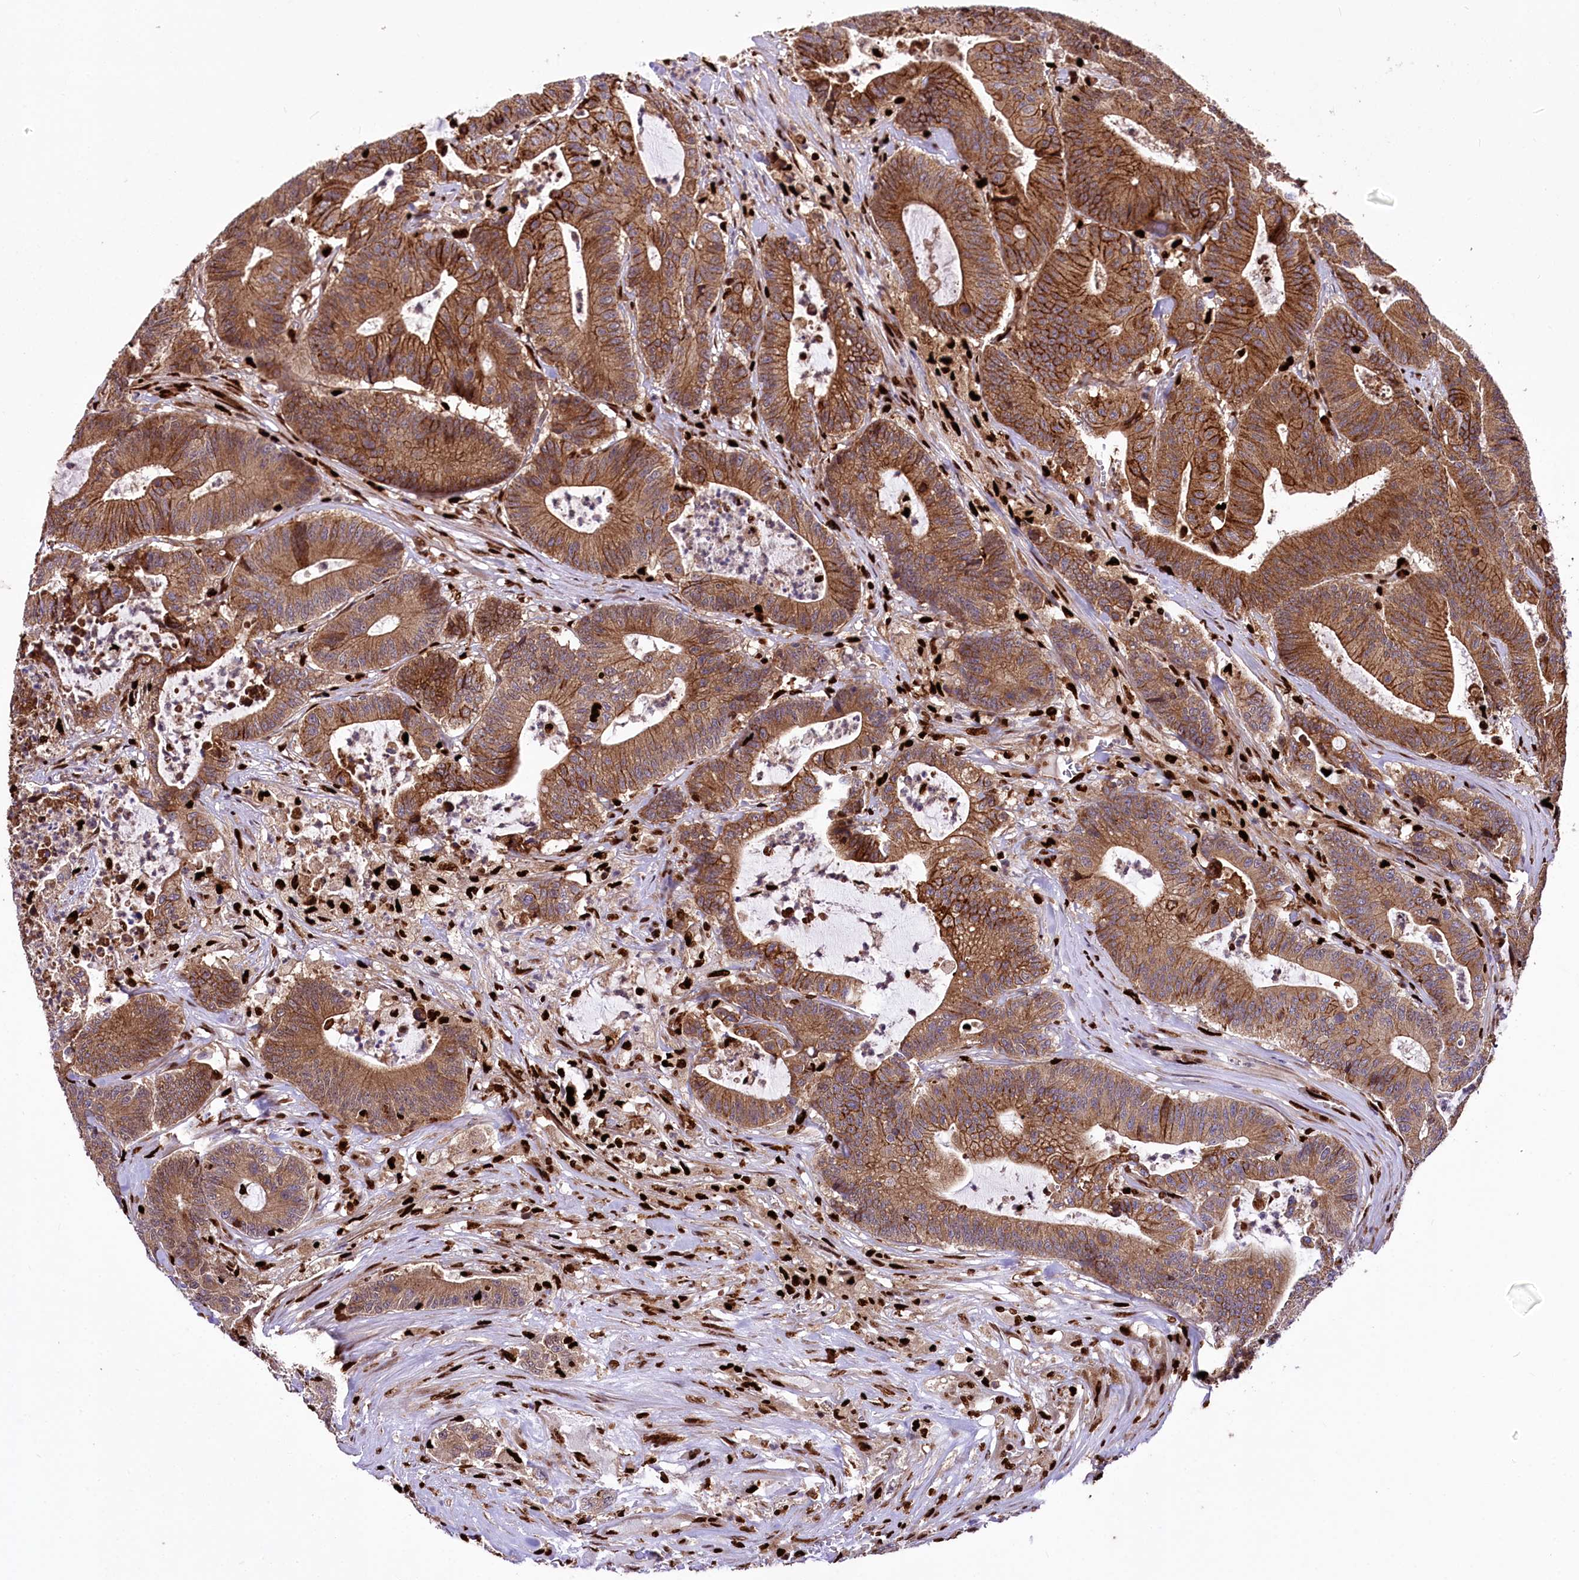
{"staining": {"intensity": "moderate", "quantity": ">75%", "location": "cytoplasmic/membranous"}, "tissue": "colorectal cancer", "cell_type": "Tumor cells", "image_type": "cancer", "snomed": [{"axis": "morphology", "description": "Adenocarcinoma, NOS"}, {"axis": "topography", "description": "Colon"}], "caption": "About >75% of tumor cells in human colorectal adenocarcinoma display moderate cytoplasmic/membranous protein positivity as visualized by brown immunohistochemical staining.", "gene": "FIGN", "patient": {"sex": "female", "age": 84}}